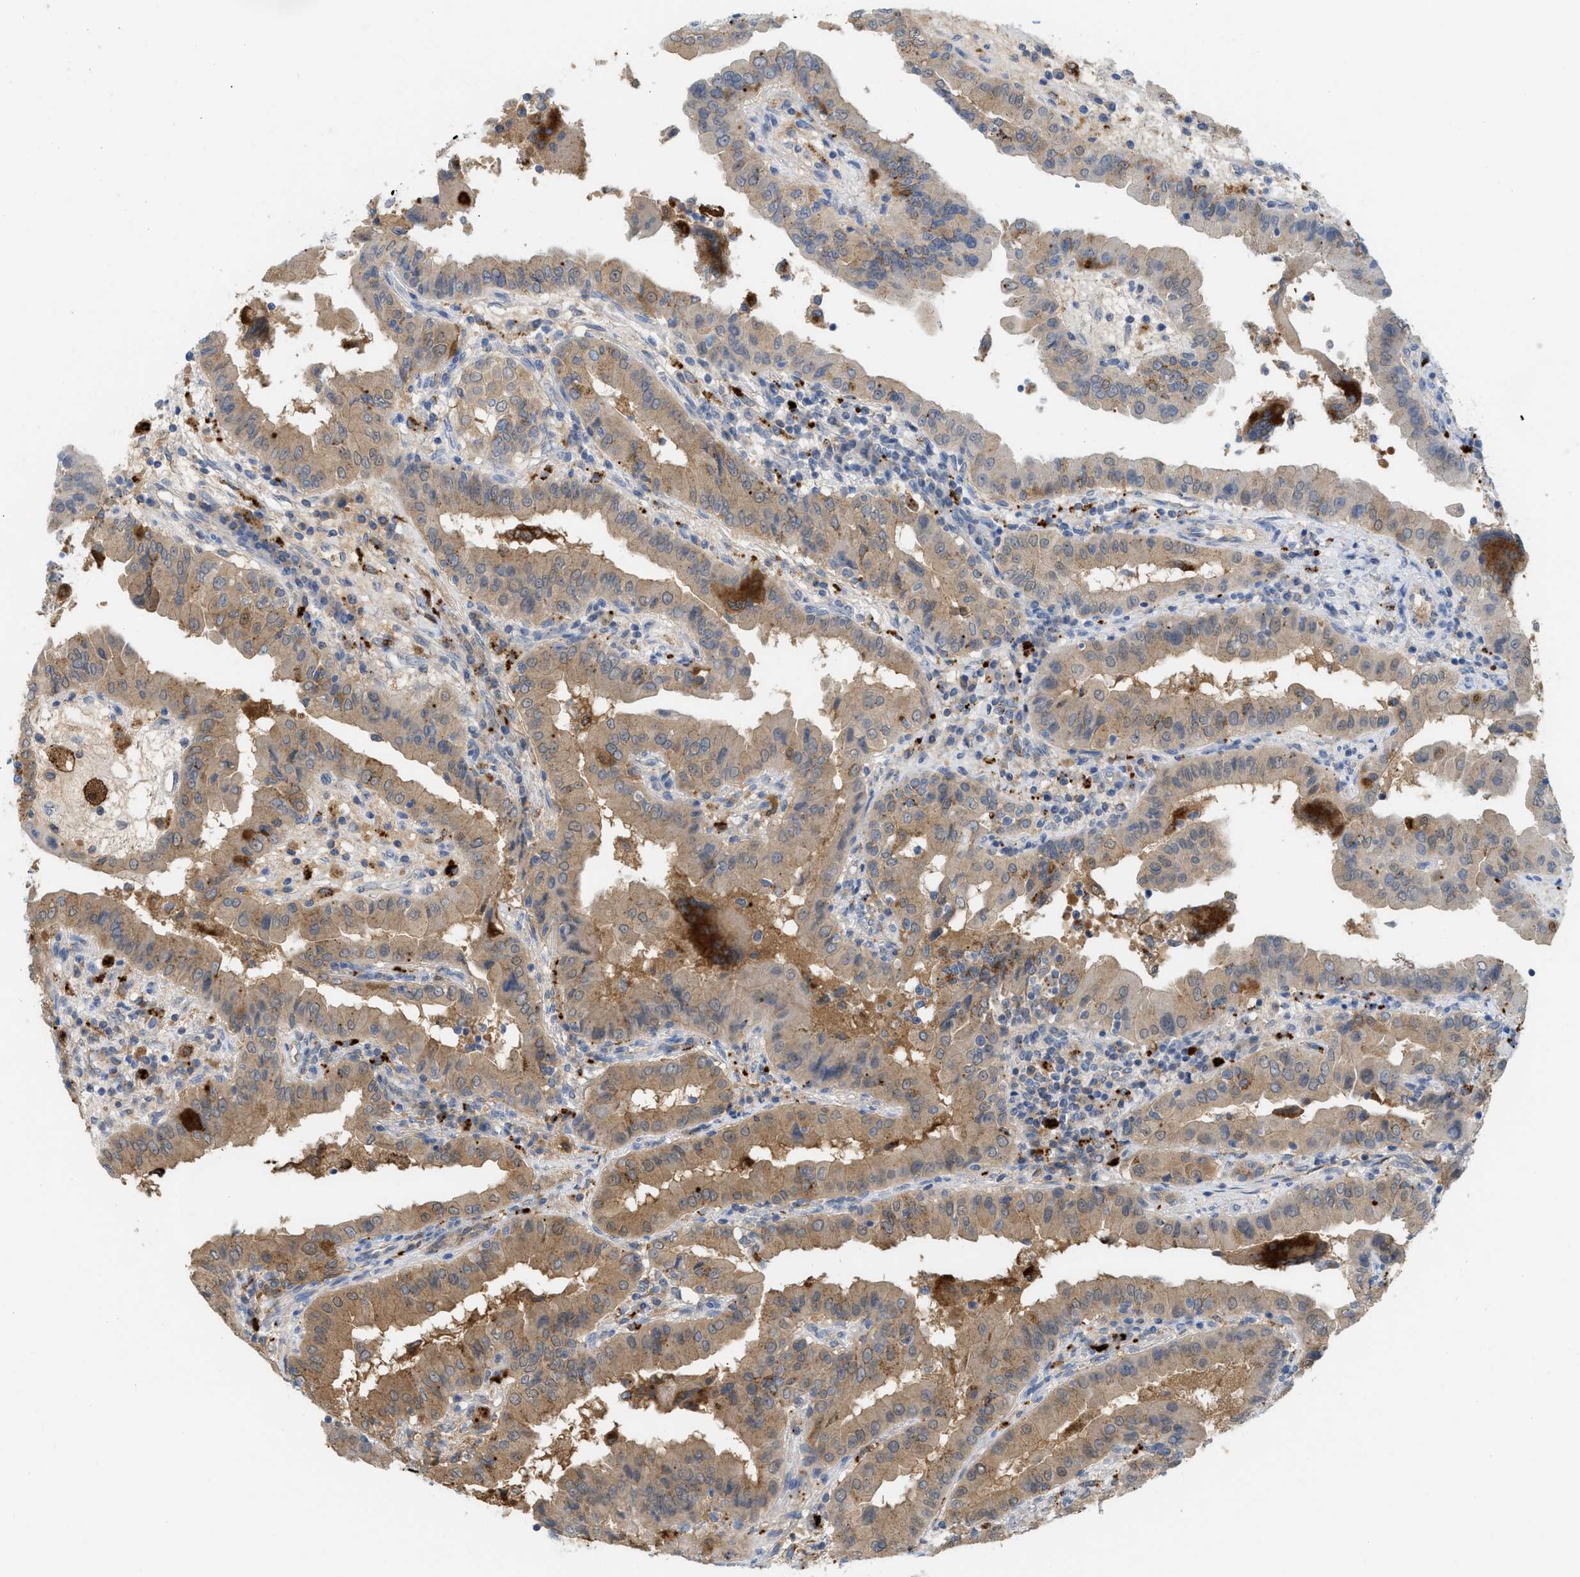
{"staining": {"intensity": "moderate", "quantity": ">75%", "location": "cytoplasmic/membranous"}, "tissue": "thyroid cancer", "cell_type": "Tumor cells", "image_type": "cancer", "snomed": [{"axis": "morphology", "description": "Papillary adenocarcinoma, NOS"}, {"axis": "topography", "description": "Thyroid gland"}], "caption": "High-magnification brightfield microscopy of thyroid papillary adenocarcinoma stained with DAB (3,3'-diaminobenzidine) (brown) and counterstained with hematoxylin (blue). tumor cells exhibit moderate cytoplasmic/membranous staining is seen in about>75% of cells.", "gene": "CSTB", "patient": {"sex": "male", "age": 33}}